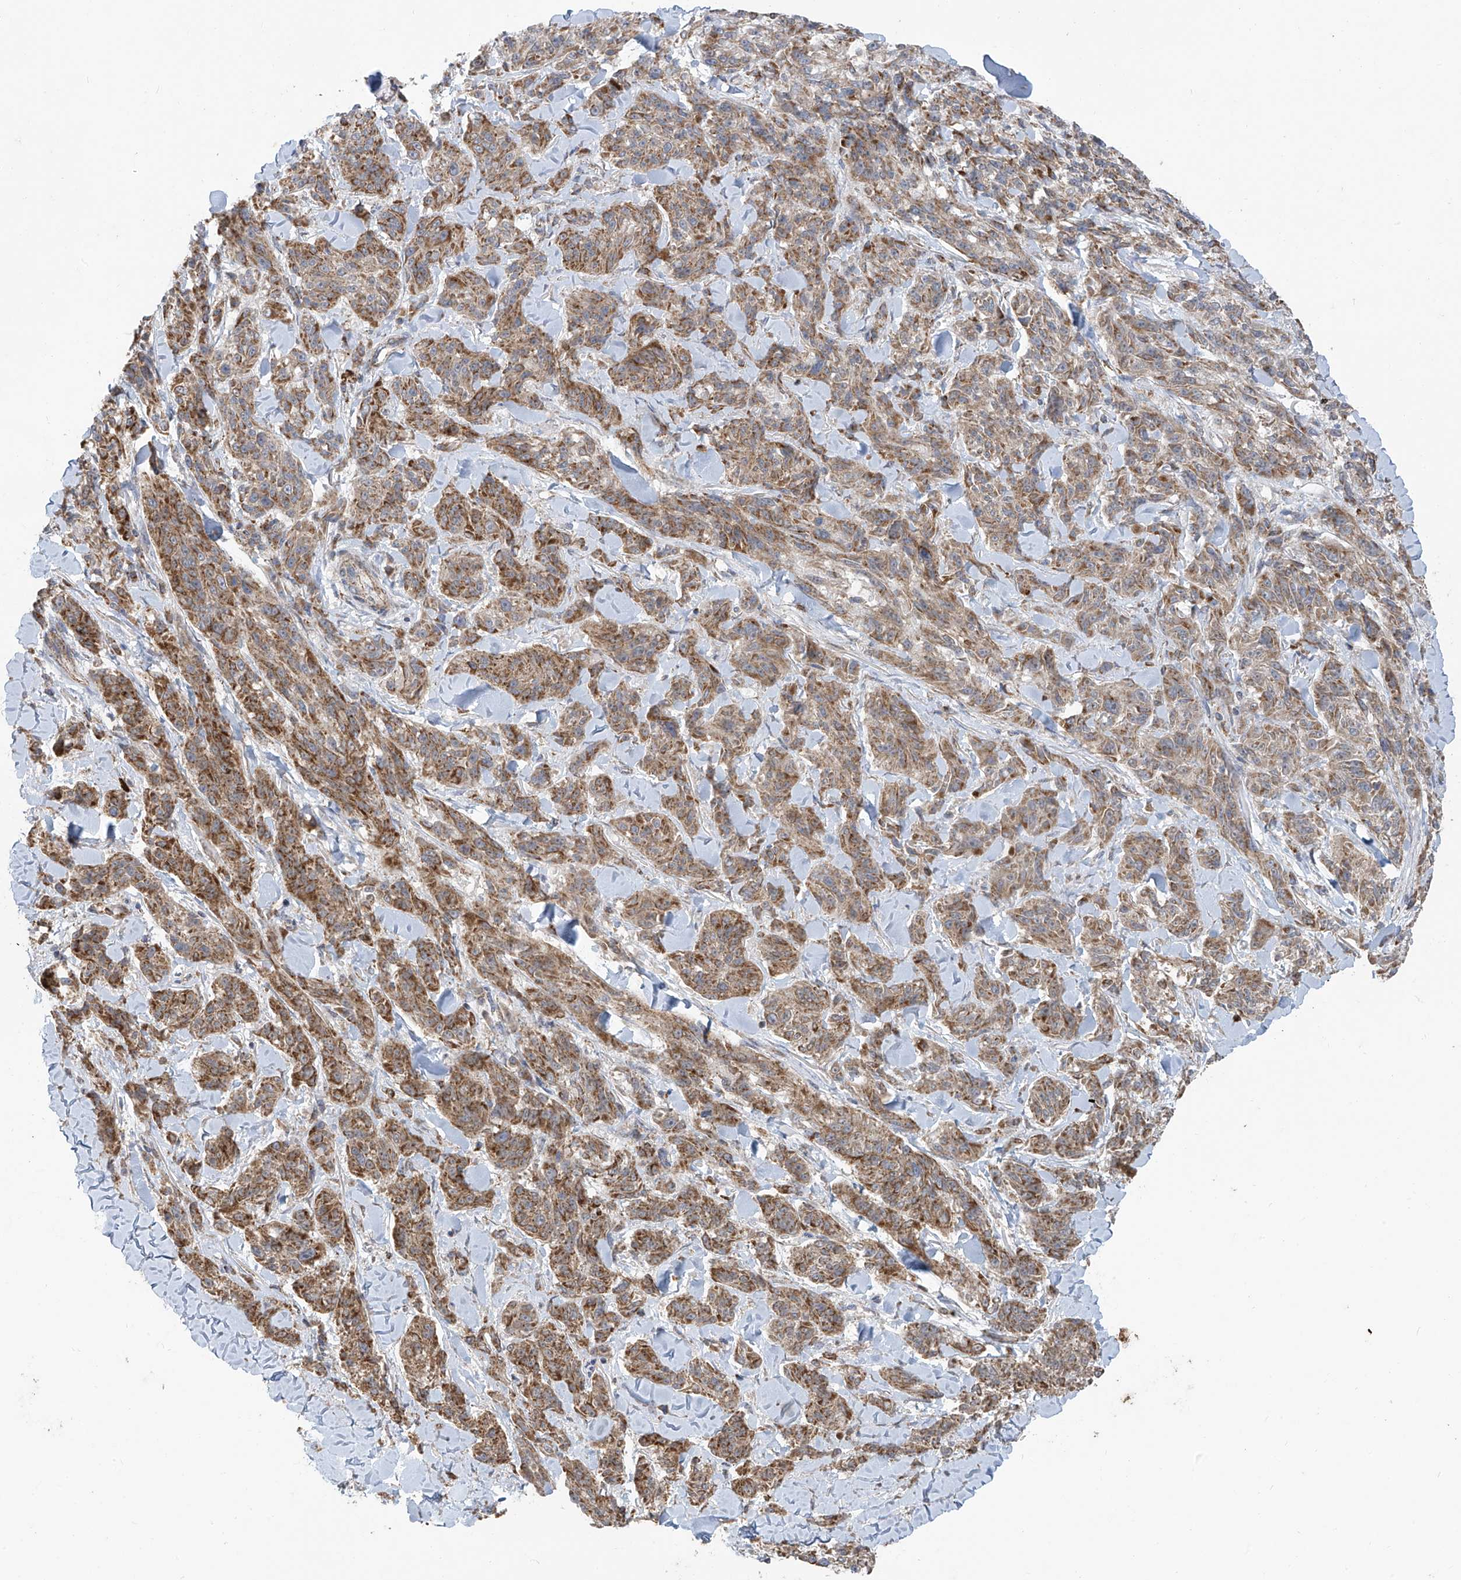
{"staining": {"intensity": "moderate", "quantity": ">75%", "location": "cytoplasmic/membranous"}, "tissue": "melanoma", "cell_type": "Tumor cells", "image_type": "cancer", "snomed": [{"axis": "morphology", "description": "Malignant melanoma, NOS"}, {"axis": "topography", "description": "Skin"}], "caption": "Immunohistochemical staining of melanoma reveals medium levels of moderate cytoplasmic/membranous protein positivity in about >75% of tumor cells. Using DAB (3,3'-diaminobenzidine) (brown) and hematoxylin (blue) stains, captured at high magnification using brightfield microscopy.", "gene": "C2orf74", "patient": {"sex": "male", "age": 53}}